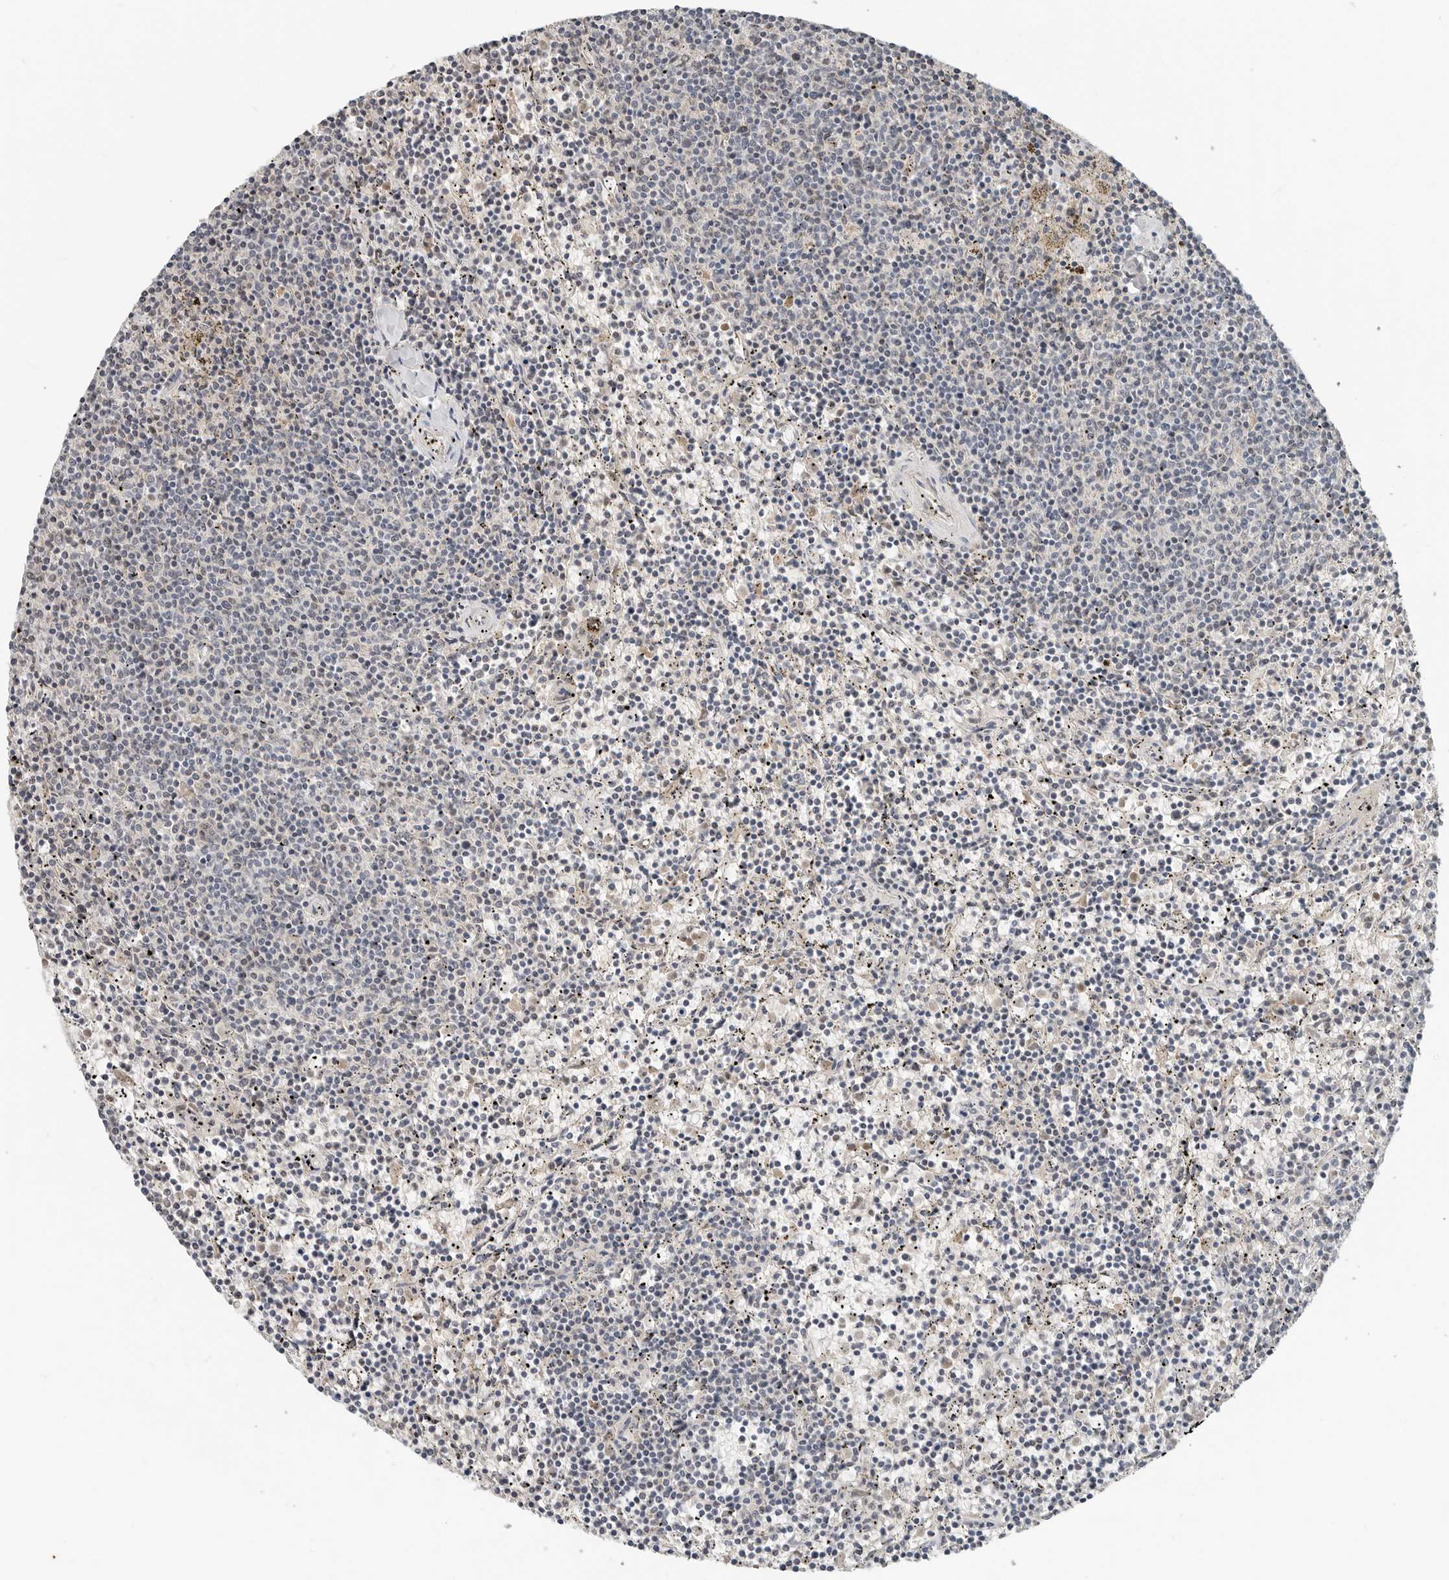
{"staining": {"intensity": "negative", "quantity": "none", "location": "none"}, "tissue": "lymphoma", "cell_type": "Tumor cells", "image_type": "cancer", "snomed": [{"axis": "morphology", "description": "Malignant lymphoma, non-Hodgkin's type, Low grade"}, {"axis": "topography", "description": "Spleen"}], "caption": "Malignant lymphoma, non-Hodgkin's type (low-grade) was stained to show a protein in brown. There is no significant positivity in tumor cells.", "gene": "FCRLB", "patient": {"sex": "female", "age": 50}}